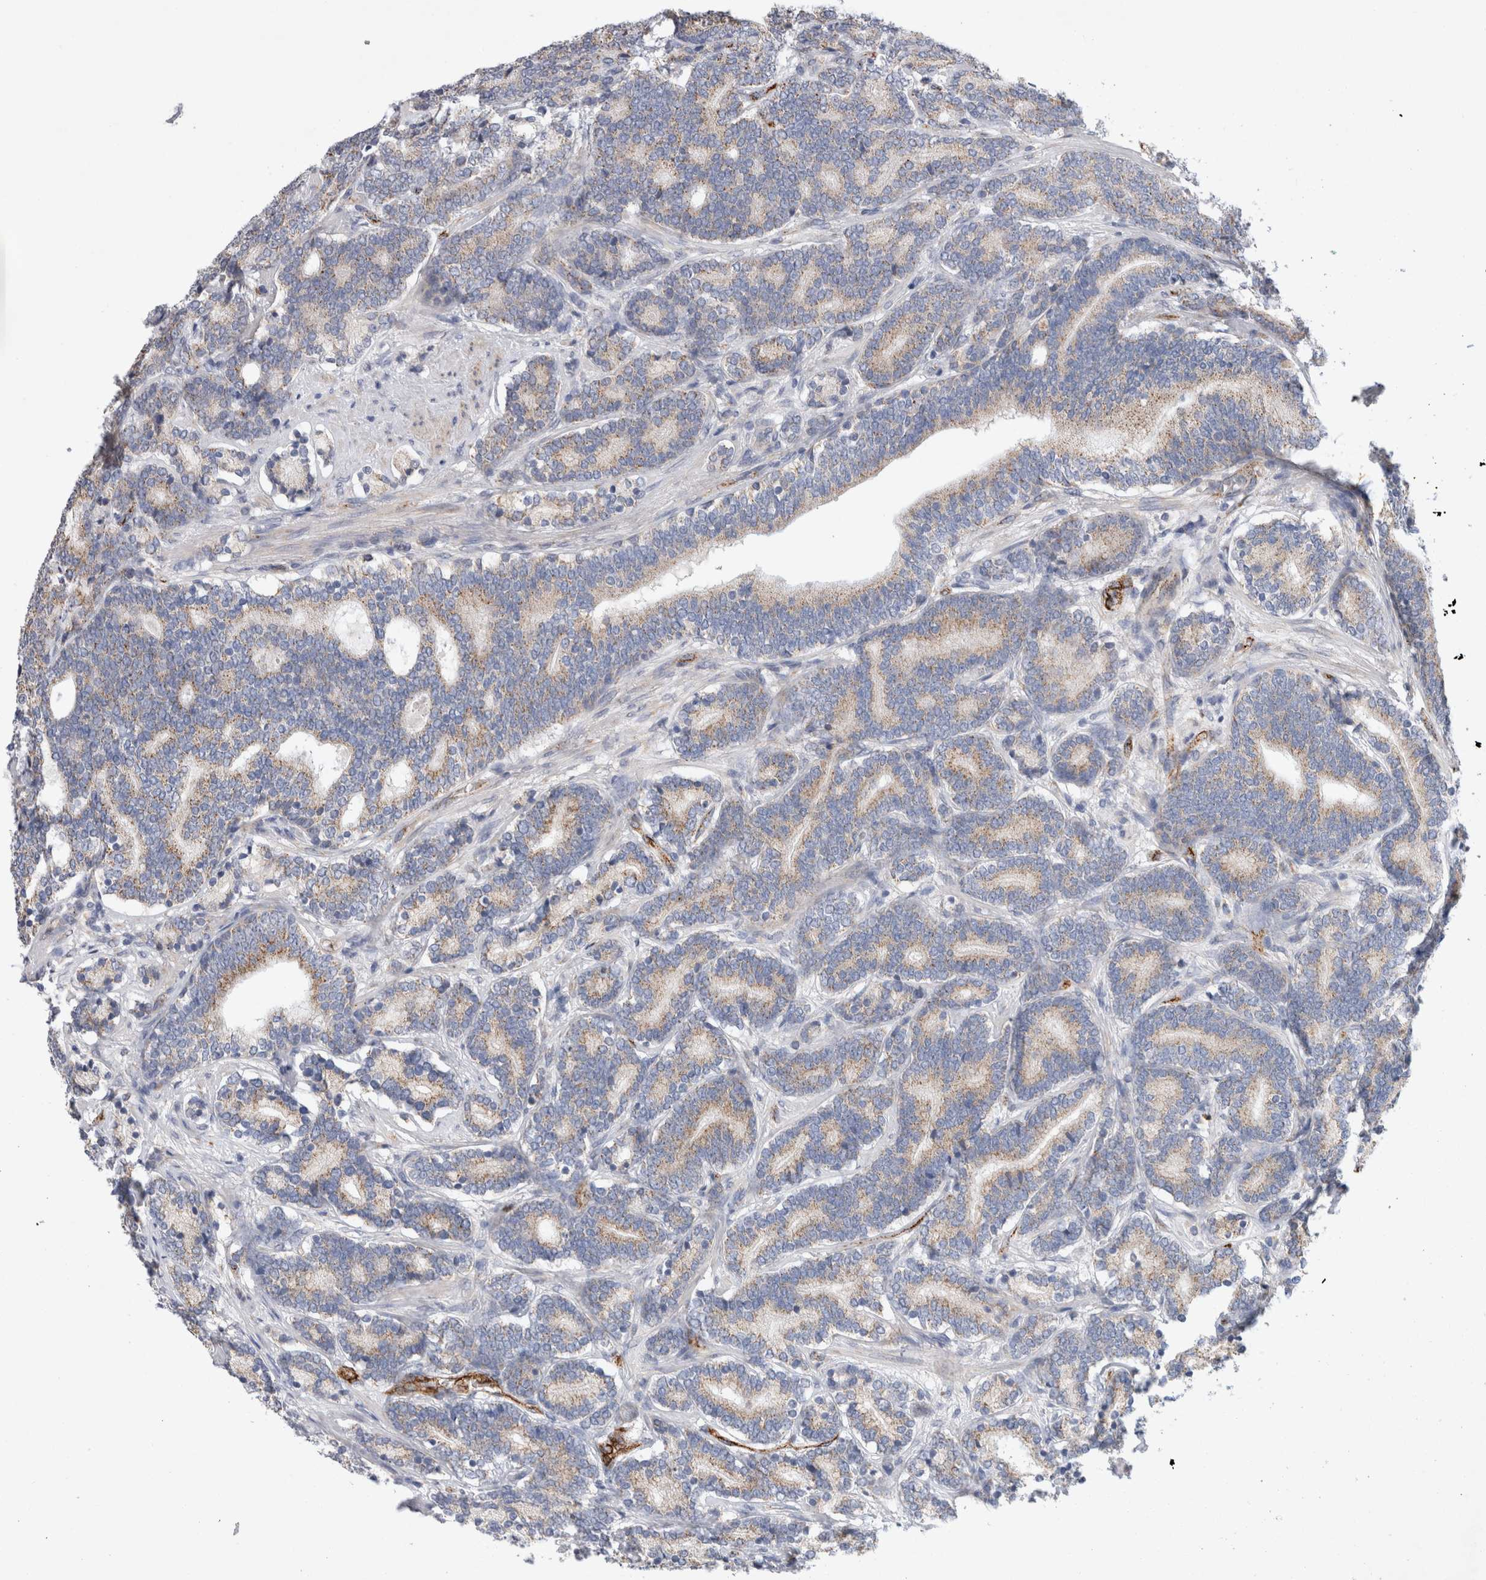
{"staining": {"intensity": "weak", "quantity": ">75%", "location": "cytoplasmic/membranous"}, "tissue": "prostate cancer", "cell_type": "Tumor cells", "image_type": "cancer", "snomed": [{"axis": "morphology", "description": "Adenocarcinoma, High grade"}, {"axis": "topography", "description": "Prostate"}], "caption": "Approximately >75% of tumor cells in human adenocarcinoma (high-grade) (prostate) show weak cytoplasmic/membranous protein positivity as visualized by brown immunohistochemical staining.", "gene": "IARS2", "patient": {"sex": "male", "age": 55}}